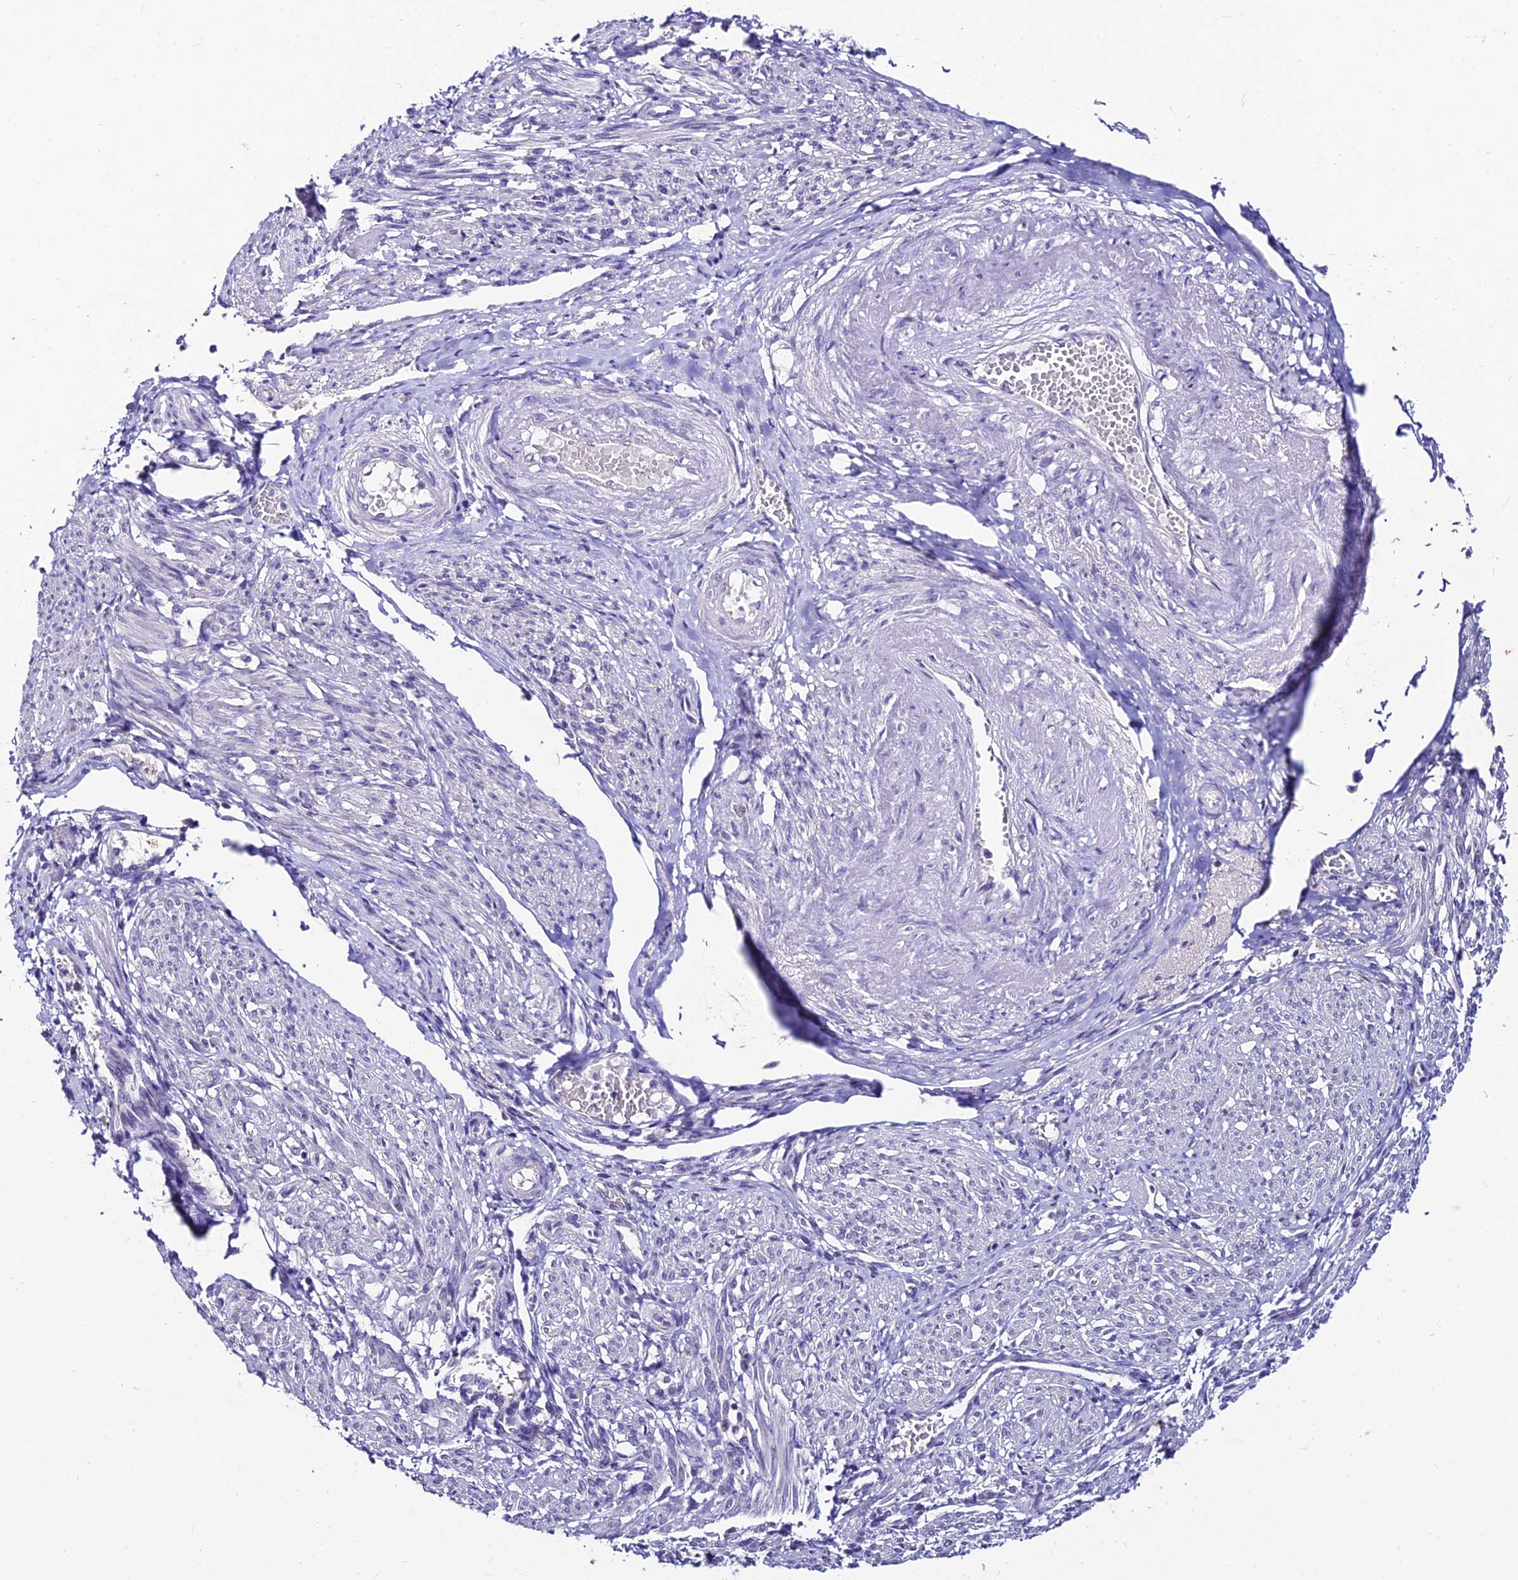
{"staining": {"intensity": "negative", "quantity": "none", "location": "none"}, "tissue": "smooth muscle", "cell_type": "Smooth muscle cells", "image_type": "normal", "snomed": [{"axis": "morphology", "description": "Normal tissue, NOS"}, {"axis": "topography", "description": "Smooth muscle"}], "caption": "Smooth muscle cells show no significant protein positivity in benign smooth muscle. (Brightfield microscopy of DAB (3,3'-diaminobenzidine) immunohistochemistry at high magnification).", "gene": "LGALS7", "patient": {"sex": "female", "age": 39}}